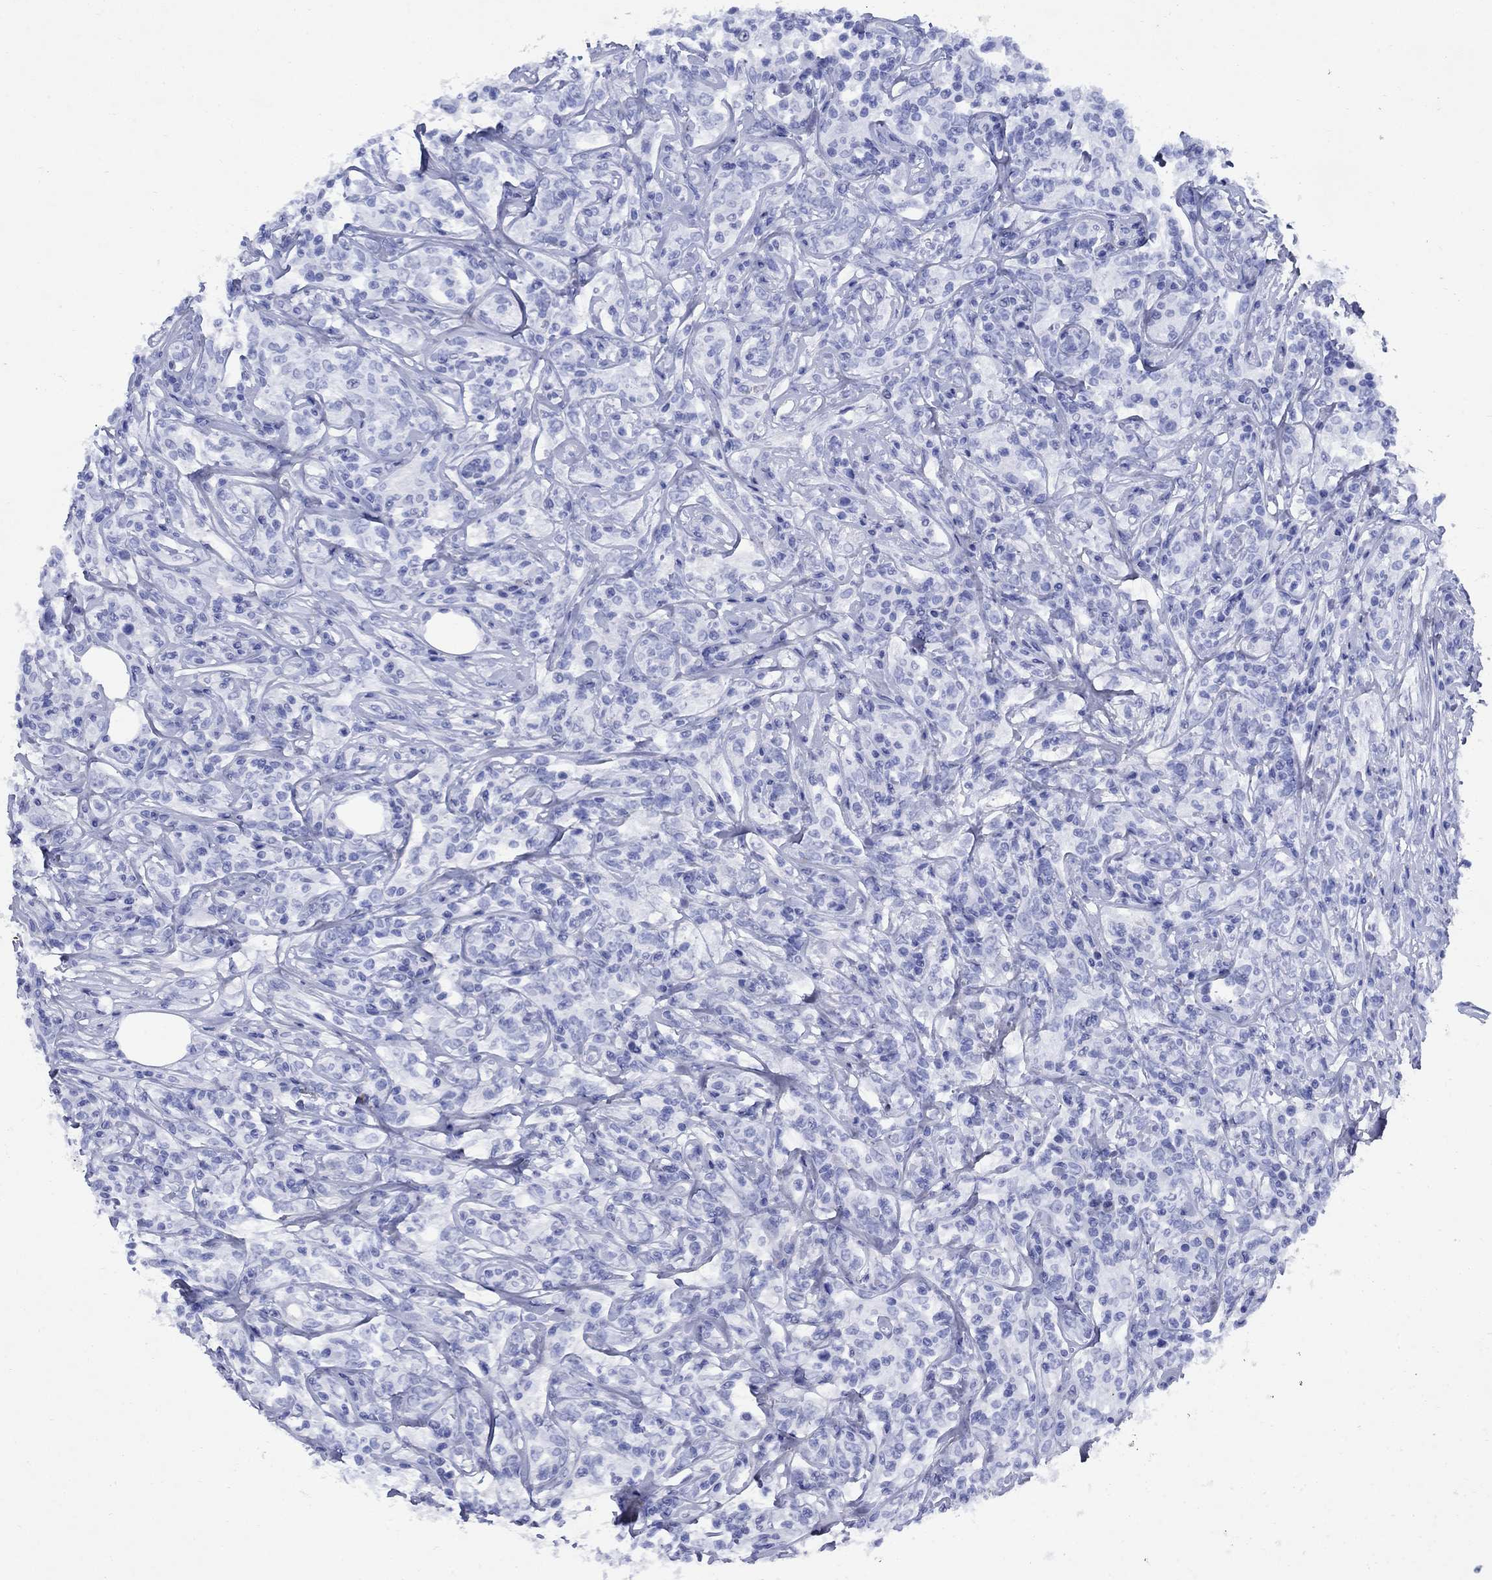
{"staining": {"intensity": "negative", "quantity": "none", "location": "none"}, "tissue": "lymphoma", "cell_type": "Tumor cells", "image_type": "cancer", "snomed": [{"axis": "morphology", "description": "Malignant lymphoma, non-Hodgkin's type, High grade"}, {"axis": "topography", "description": "Lymph node"}], "caption": "Lymphoma was stained to show a protein in brown. There is no significant expression in tumor cells.", "gene": "STAB2", "patient": {"sex": "female", "age": 84}}